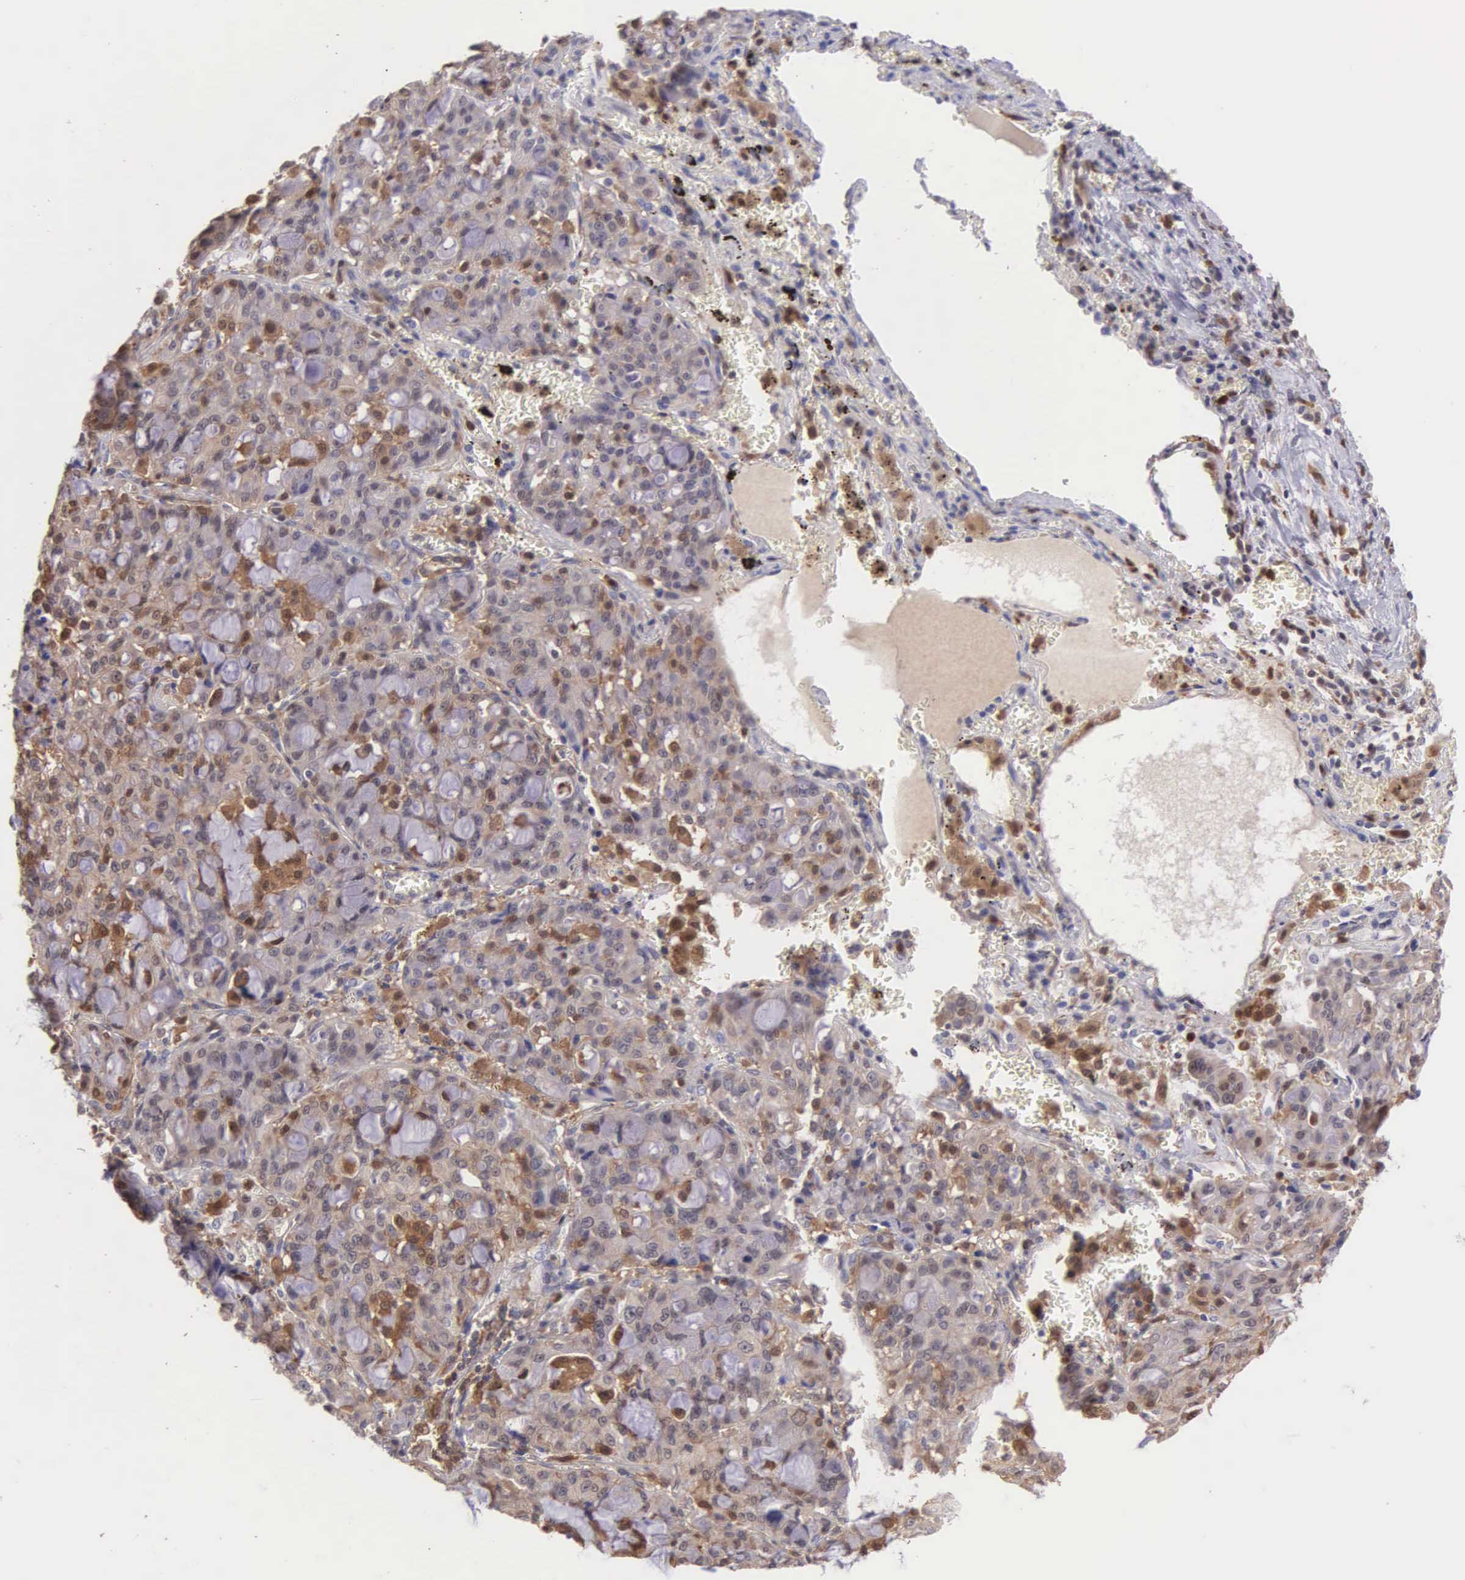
{"staining": {"intensity": "moderate", "quantity": ">75%", "location": "cytoplasmic/membranous"}, "tissue": "lung cancer", "cell_type": "Tumor cells", "image_type": "cancer", "snomed": [{"axis": "morphology", "description": "Adenocarcinoma, NOS"}, {"axis": "topography", "description": "Lung"}], "caption": "Tumor cells reveal medium levels of moderate cytoplasmic/membranous staining in about >75% of cells in lung cancer (adenocarcinoma).", "gene": "BID", "patient": {"sex": "female", "age": 44}}